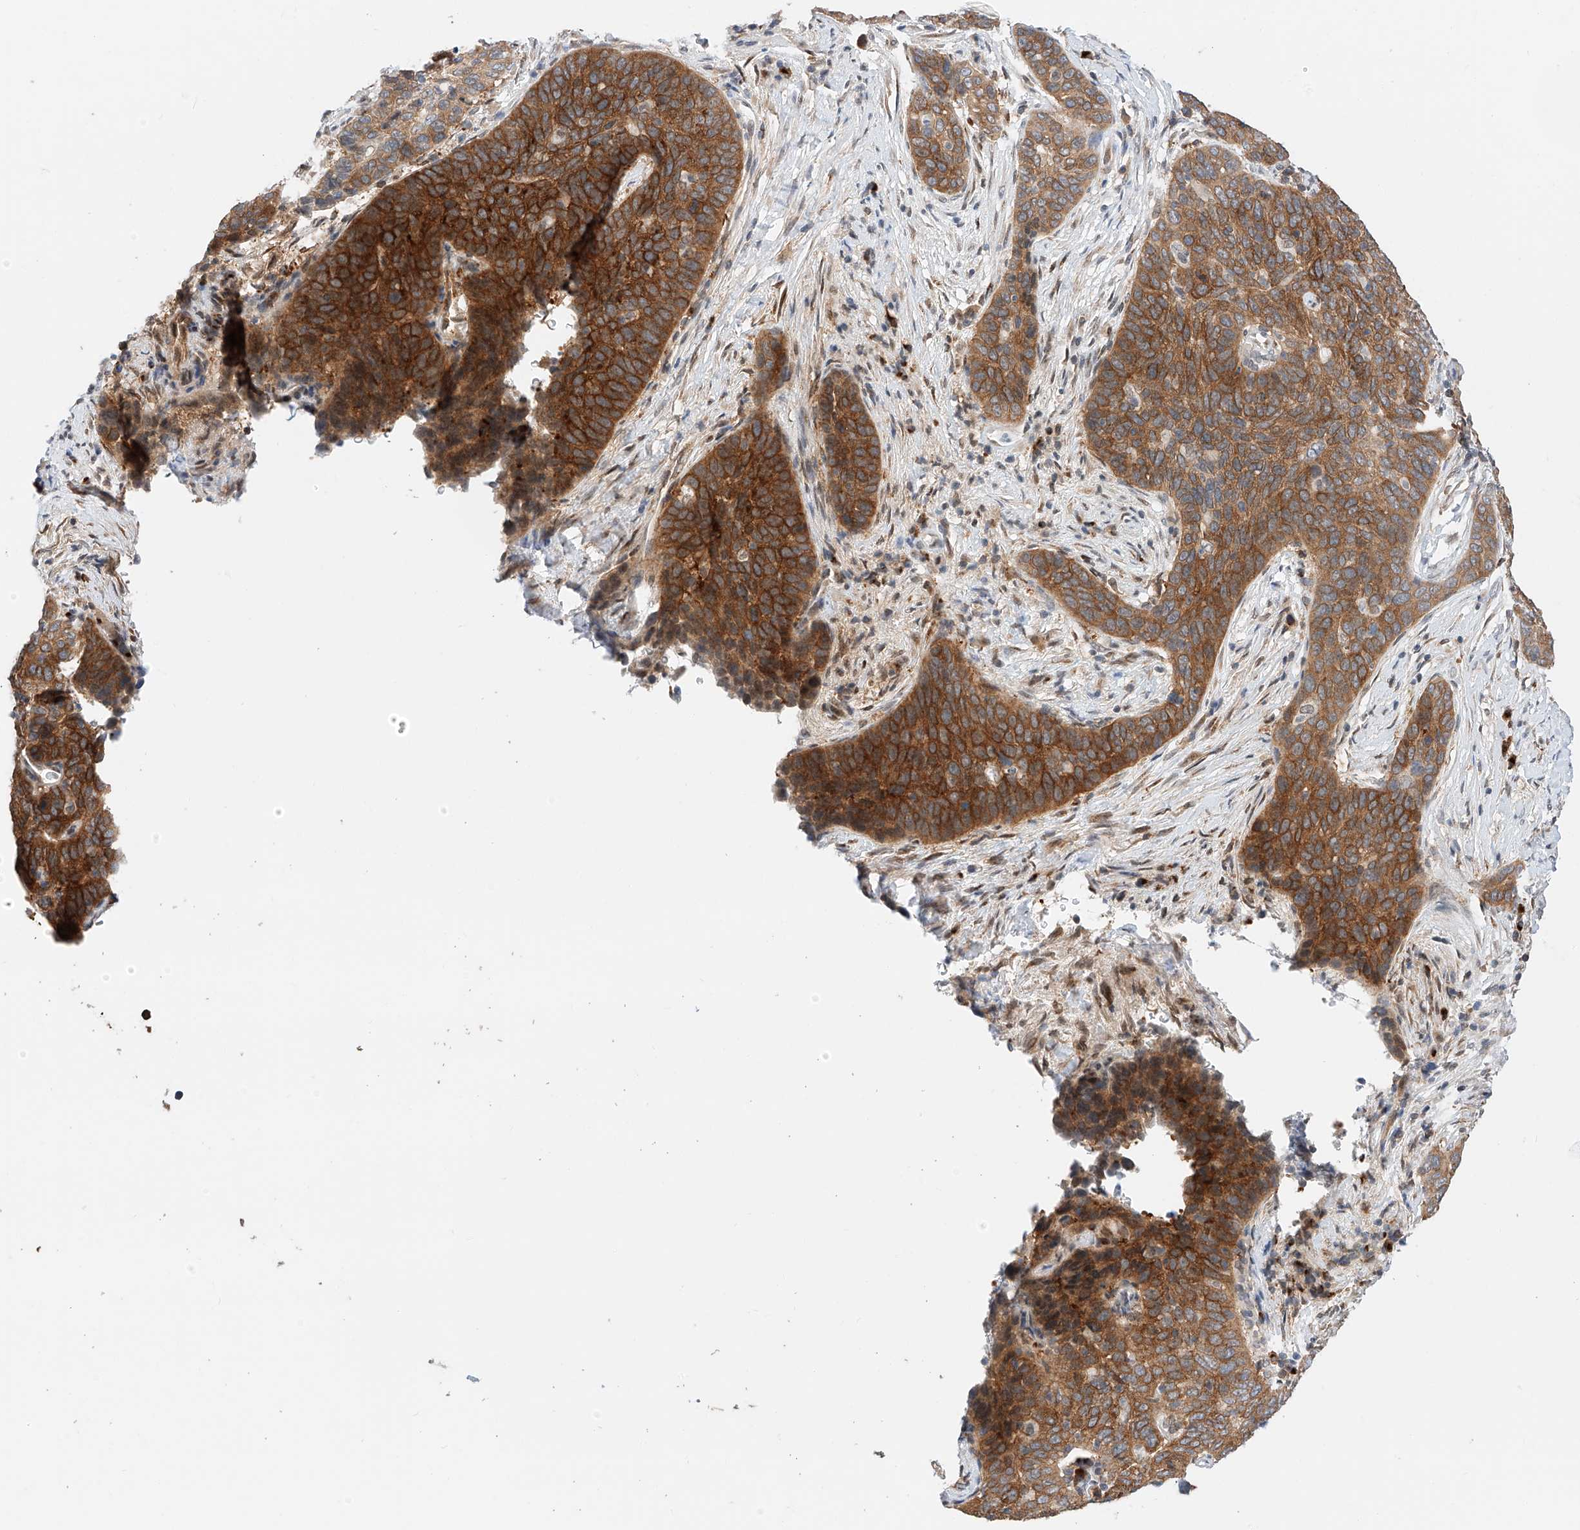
{"staining": {"intensity": "strong", "quantity": ">75%", "location": "cytoplasmic/membranous"}, "tissue": "cervical cancer", "cell_type": "Tumor cells", "image_type": "cancer", "snomed": [{"axis": "morphology", "description": "Squamous cell carcinoma, NOS"}, {"axis": "topography", "description": "Cervix"}], "caption": "Immunohistochemistry (DAB) staining of human squamous cell carcinoma (cervical) shows strong cytoplasmic/membranous protein expression in about >75% of tumor cells.", "gene": "CARMIL1", "patient": {"sex": "female", "age": 60}}